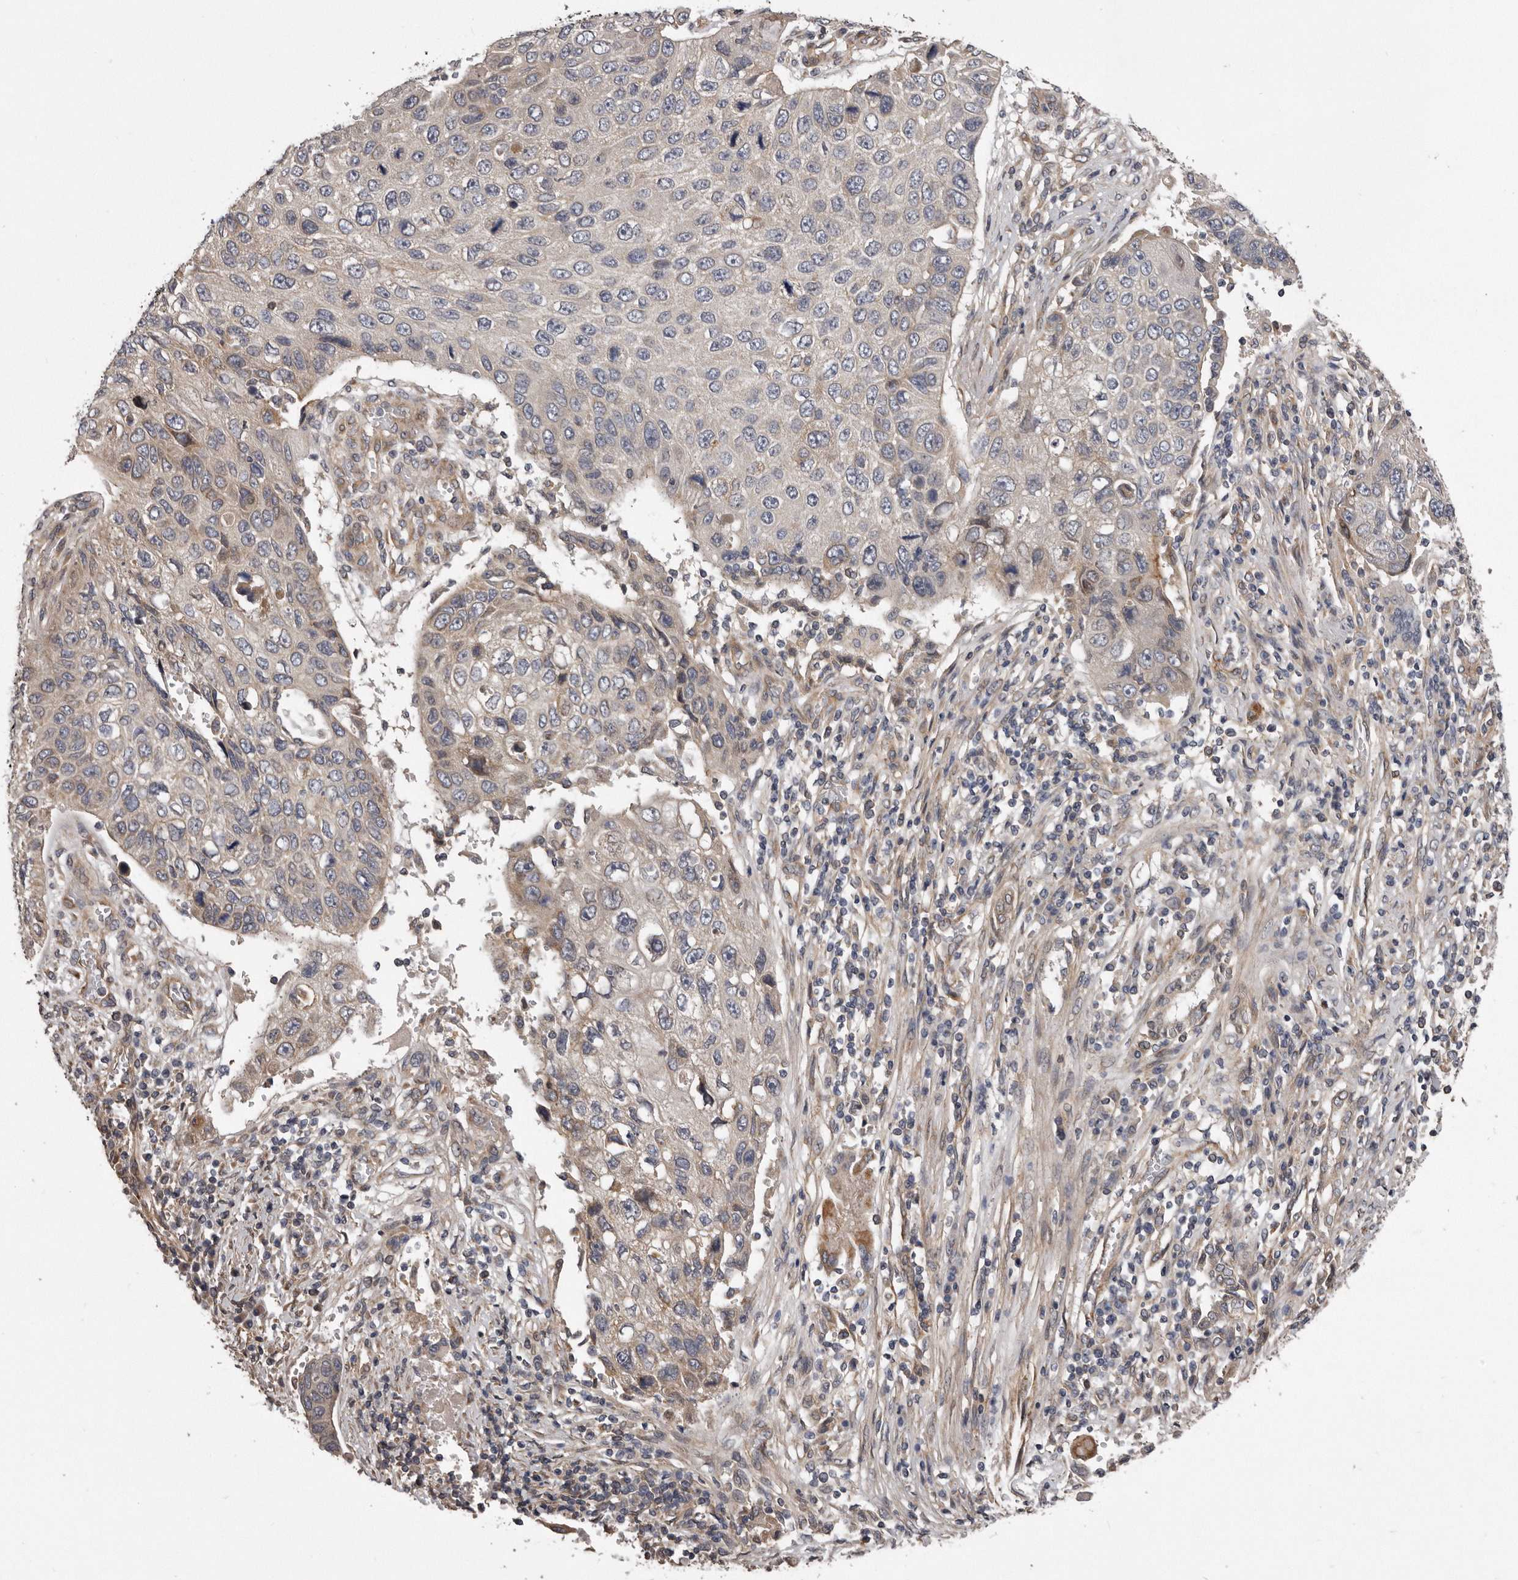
{"staining": {"intensity": "weak", "quantity": "<25%", "location": "cytoplasmic/membranous"}, "tissue": "lung cancer", "cell_type": "Tumor cells", "image_type": "cancer", "snomed": [{"axis": "morphology", "description": "Squamous cell carcinoma, NOS"}, {"axis": "topography", "description": "Lung"}], "caption": "This image is of lung squamous cell carcinoma stained with IHC to label a protein in brown with the nuclei are counter-stained blue. There is no staining in tumor cells. (DAB (3,3'-diaminobenzidine) immunohistochemistry, high magnification).", "gene": "ARMCX1", "patient": {"sex": "male", "age": 61}}